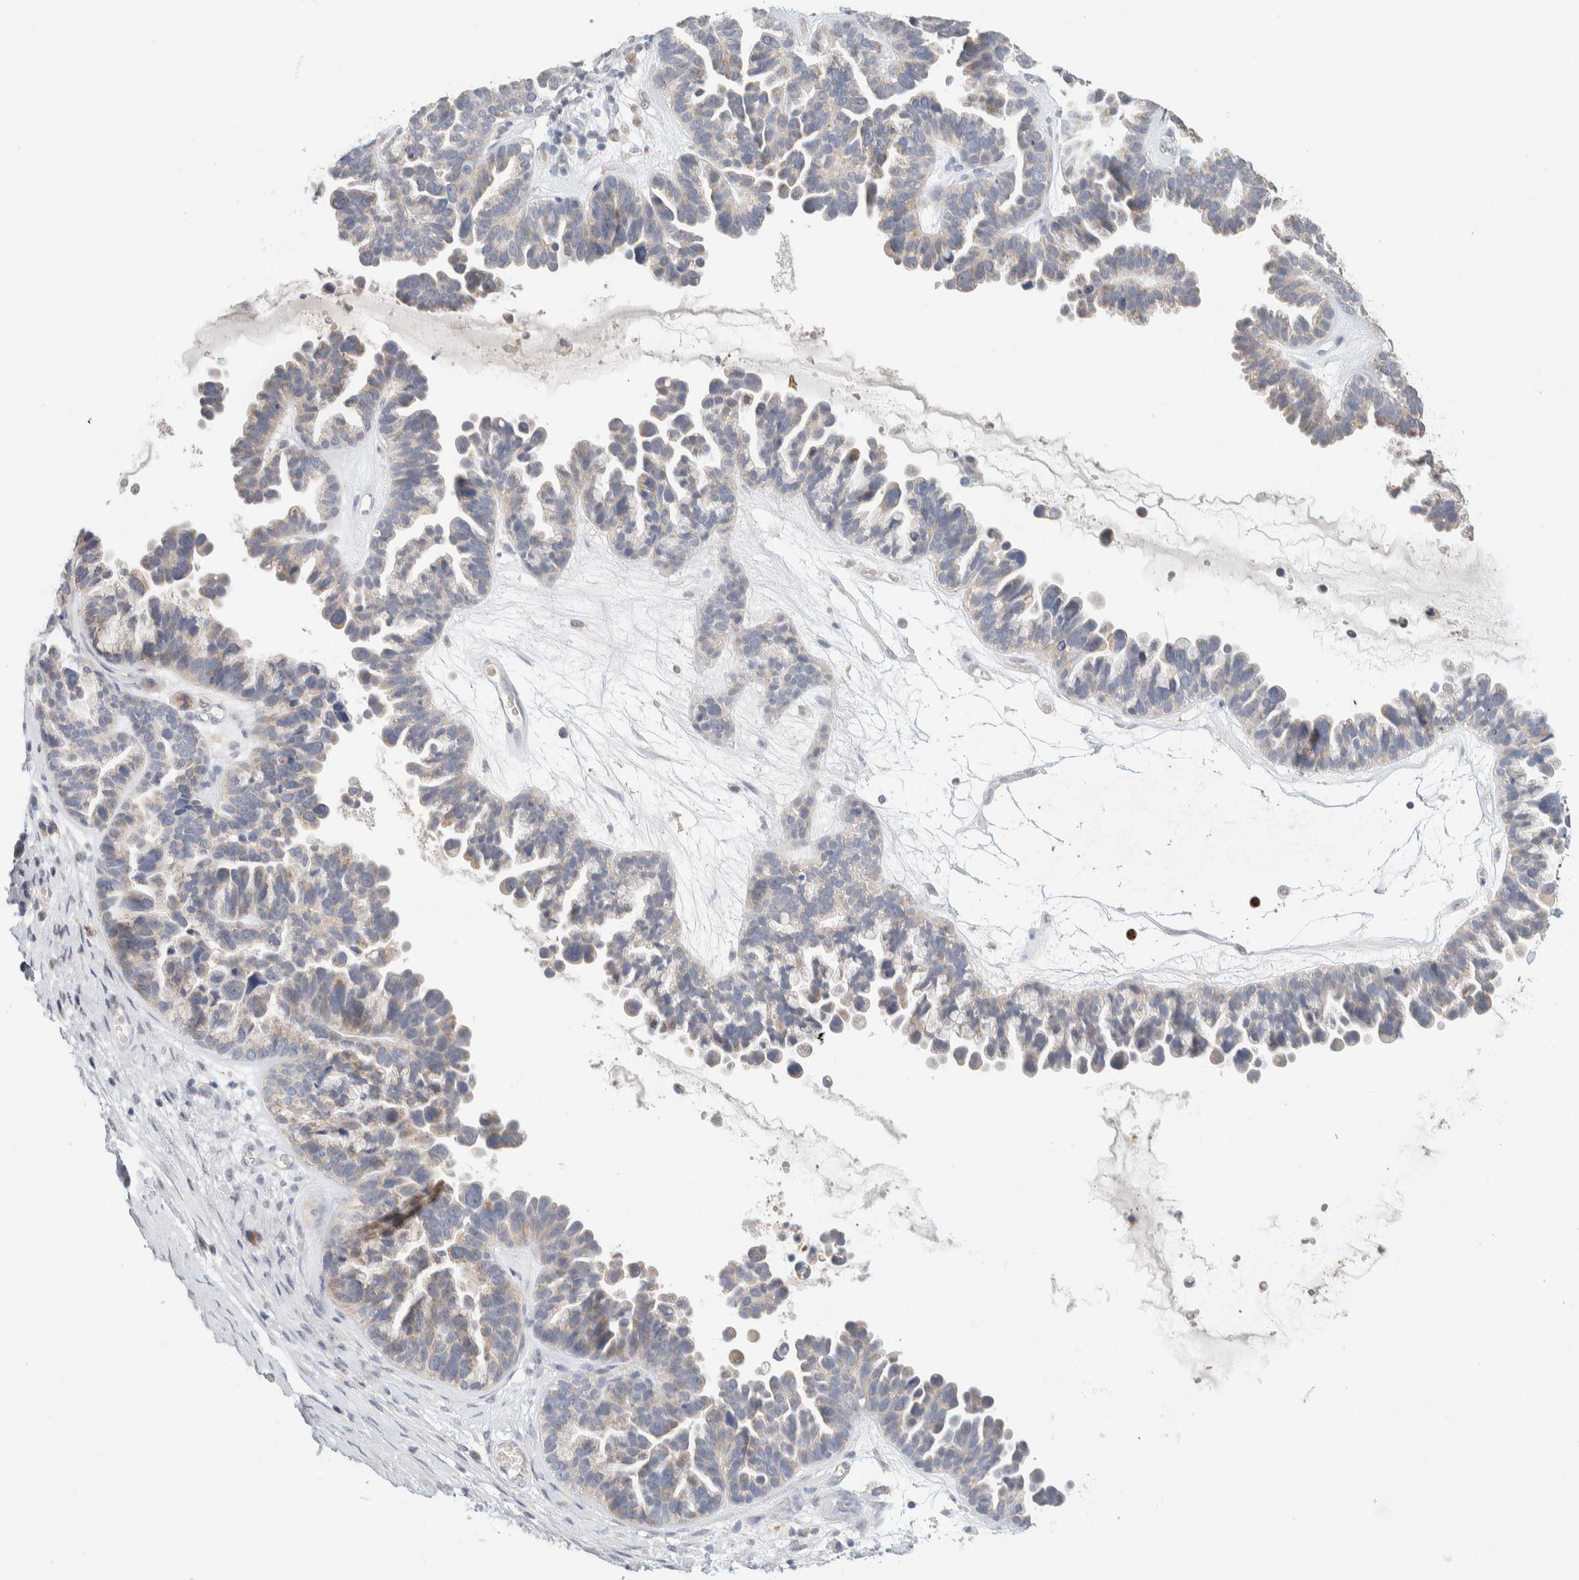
{"staining": {"intensity": "weak", "quantity": "<25%", "location": "cytoplasmic/membranous"}, "tissue": "ovarian cancer", "cell_type": "Tumor cells", "image_type": "cancer", "snomed": [{"axis": "morphology", "description": "Cystadenocarcinoma, serous, NOS"}, {"axis": "topography", "description": "Ovary"}], "caption": "Serous cystadenocarcinoma (ovarian) stained for a protein using immunohistochemistry (IHC) reveals no staining tumor cells.", "gene": "HDHD3", "patient": {"sex": "female", "age": 56}}